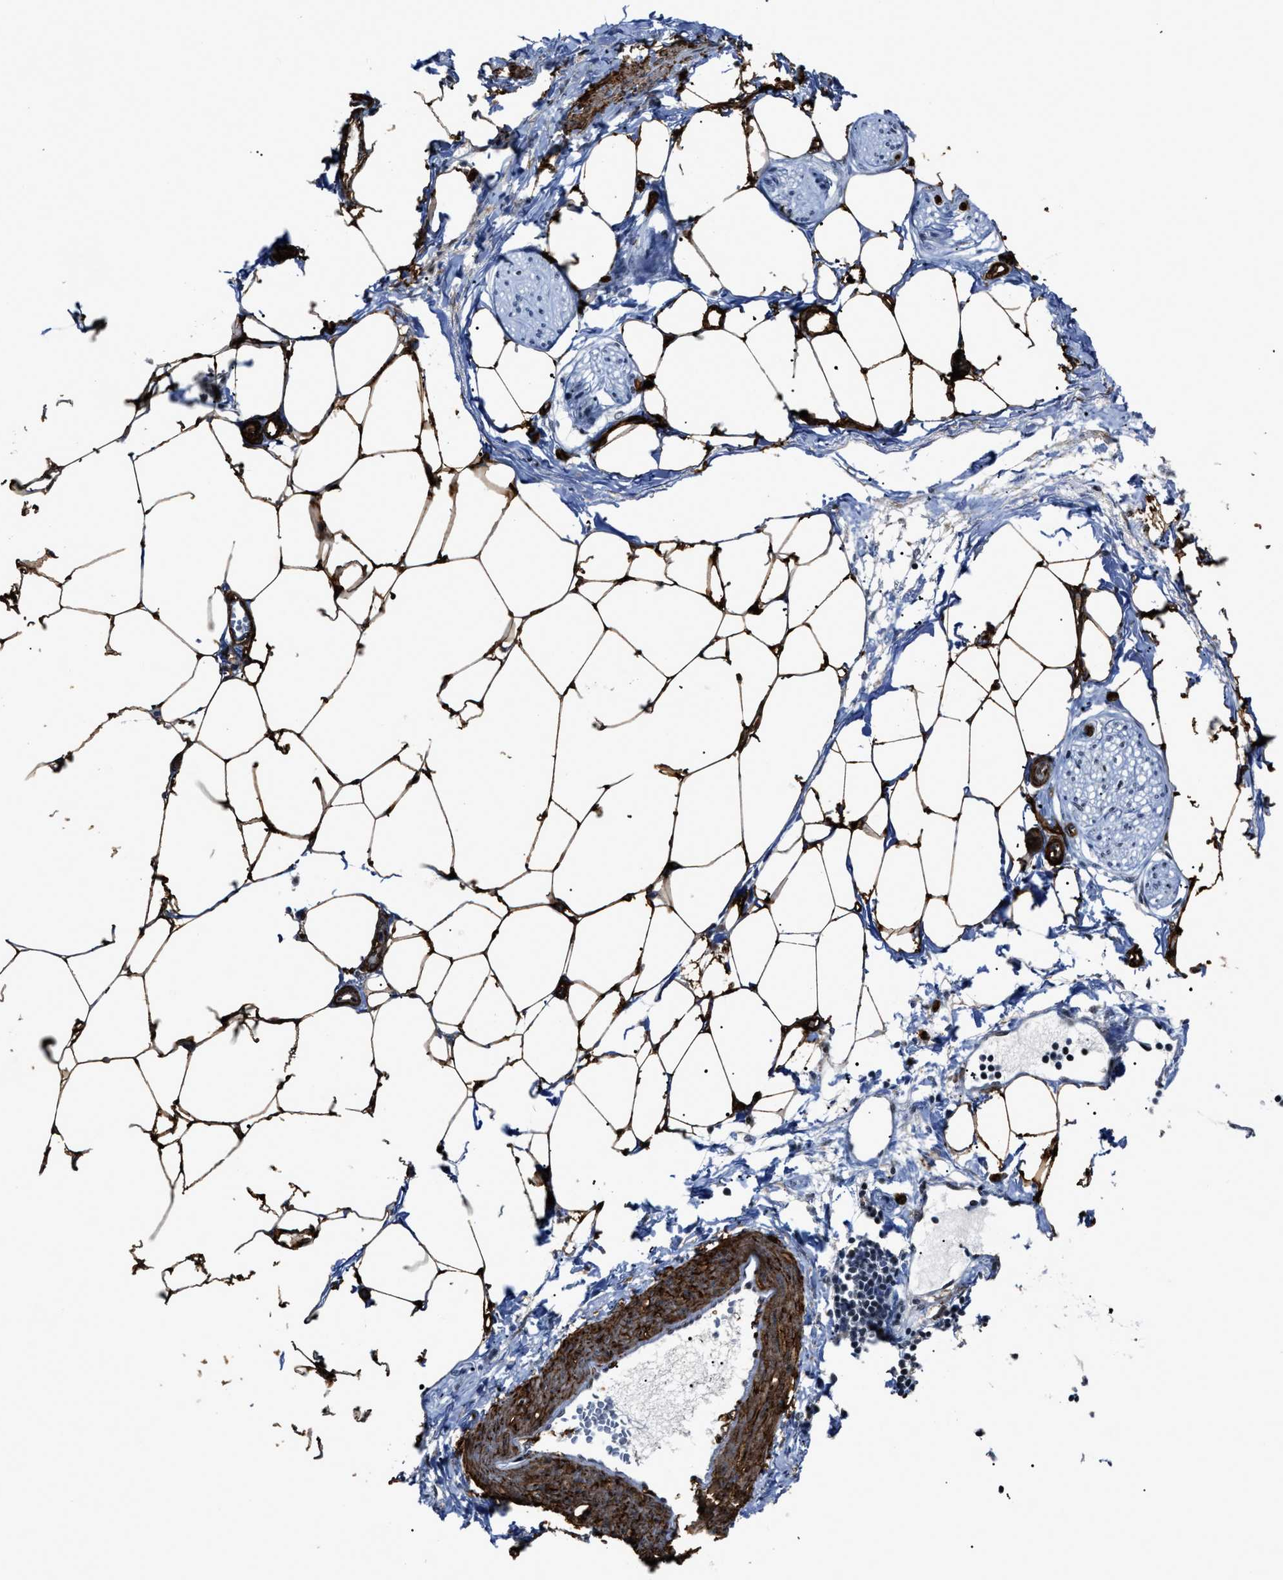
{"staining": {"intensity": "strong", "quantity": ">75%", "location": "cytoplasmic/membranous"}, "tissue": "adipose tissue", "cell_type": "Adipocytes", "image_type": "normal", "snomed": [{"axis": "morphology", "description": "Normal tissue, NOS"}, {"axis": "morphology", "description": "Adenocarcinoma, NOS"}, {"axis": "topography", "description": "Colon"}, {"axis": "topography", "description": "Peripheral nerve tissue"}], "caption": "The photomicrograph shows staining of normal adipose tissue, revealing strong cytoplasmic/membranous protein positivity (brown color) within adipocytes.", "gene": "DDX5", "patient": {"sex": "male", "age": 14}}